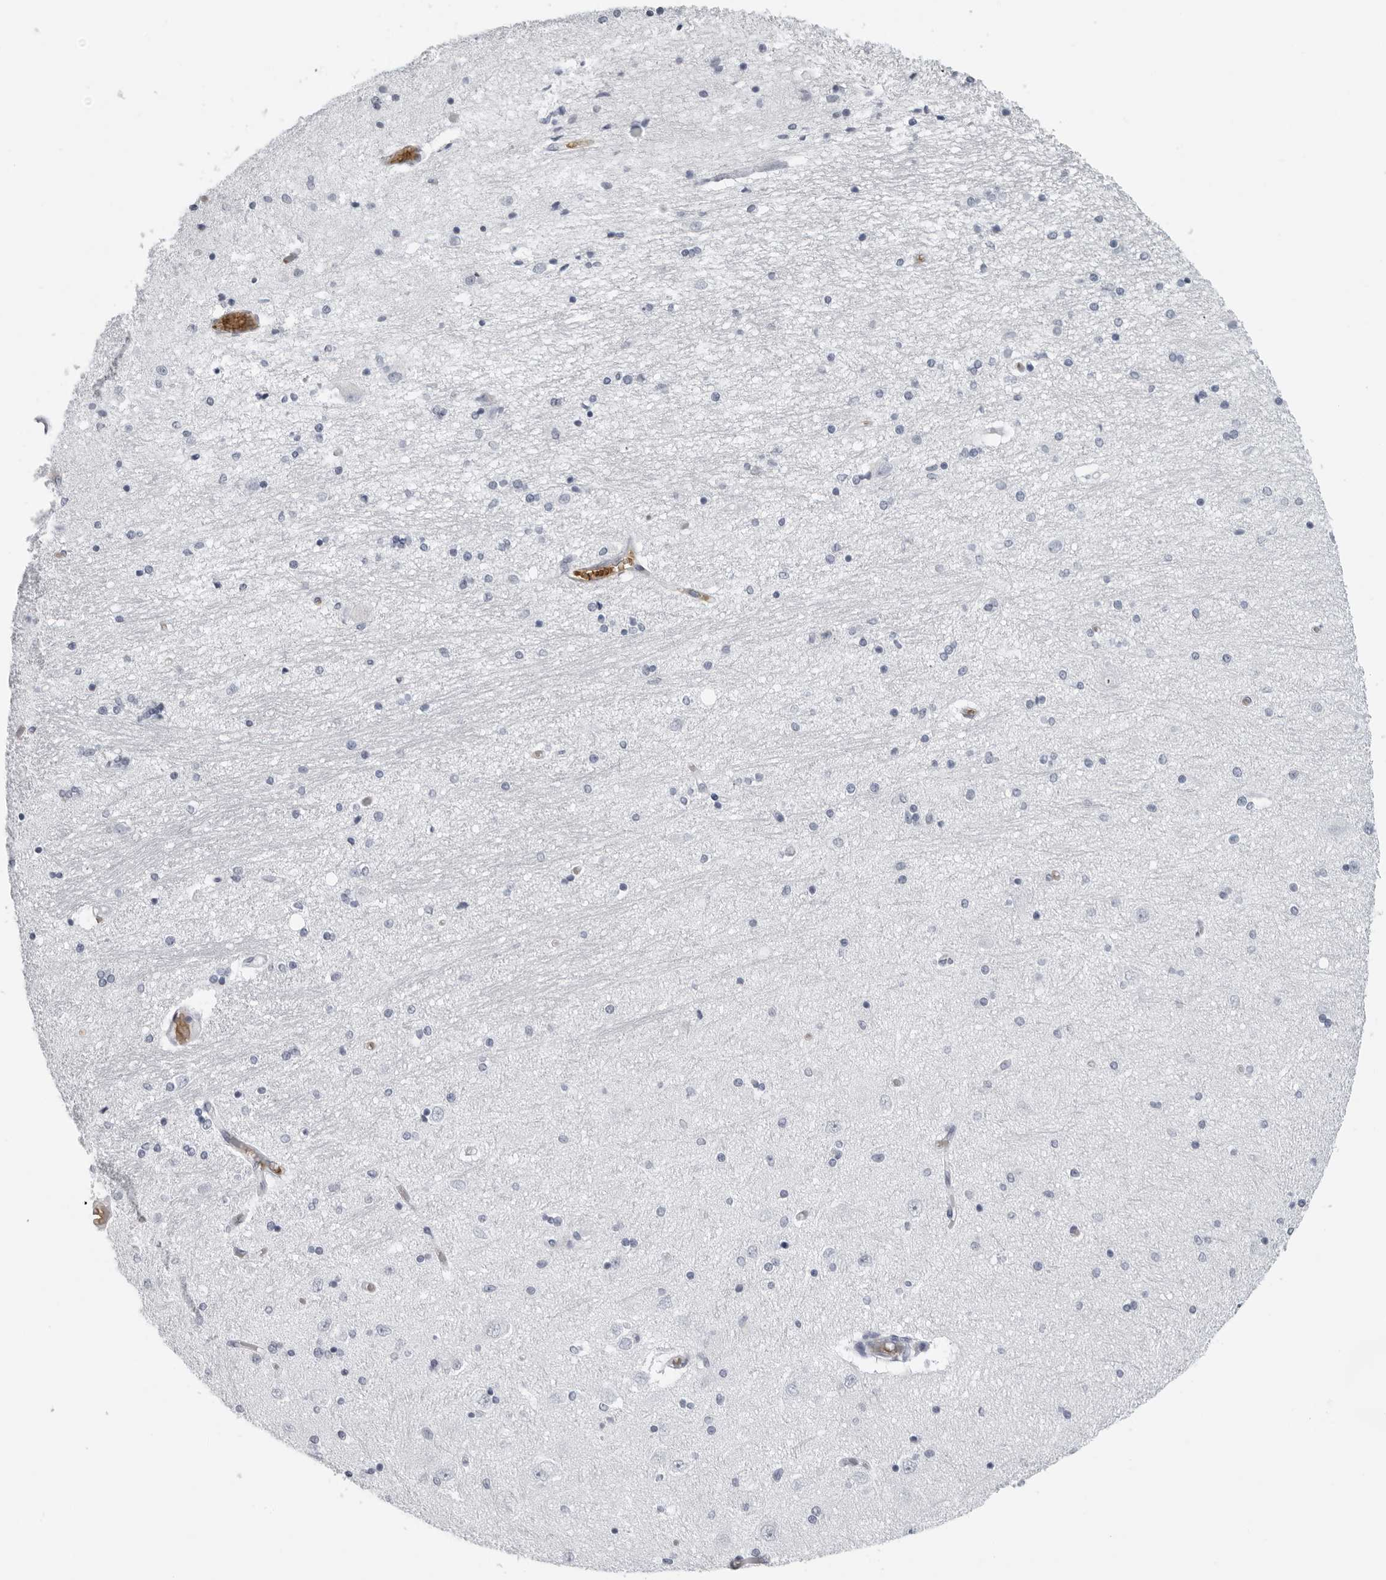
{"staining": {"intensity": "negative", "quantity": "none", "location": "none"}, "tissue": "hippocampus", "cell_type": "Glial cells", "image_type": "normal", "snomed": [{"axis": "morphology", "description": "Normal tissue, NOS"}, {"axis": "topography", "description": "Hippocampus"}], "caption": "The histopathology image displays no significant positivity in glial cells of hippocampus.", "gene": "EPB41", "patient": {"sex": "female", "age": 54}}